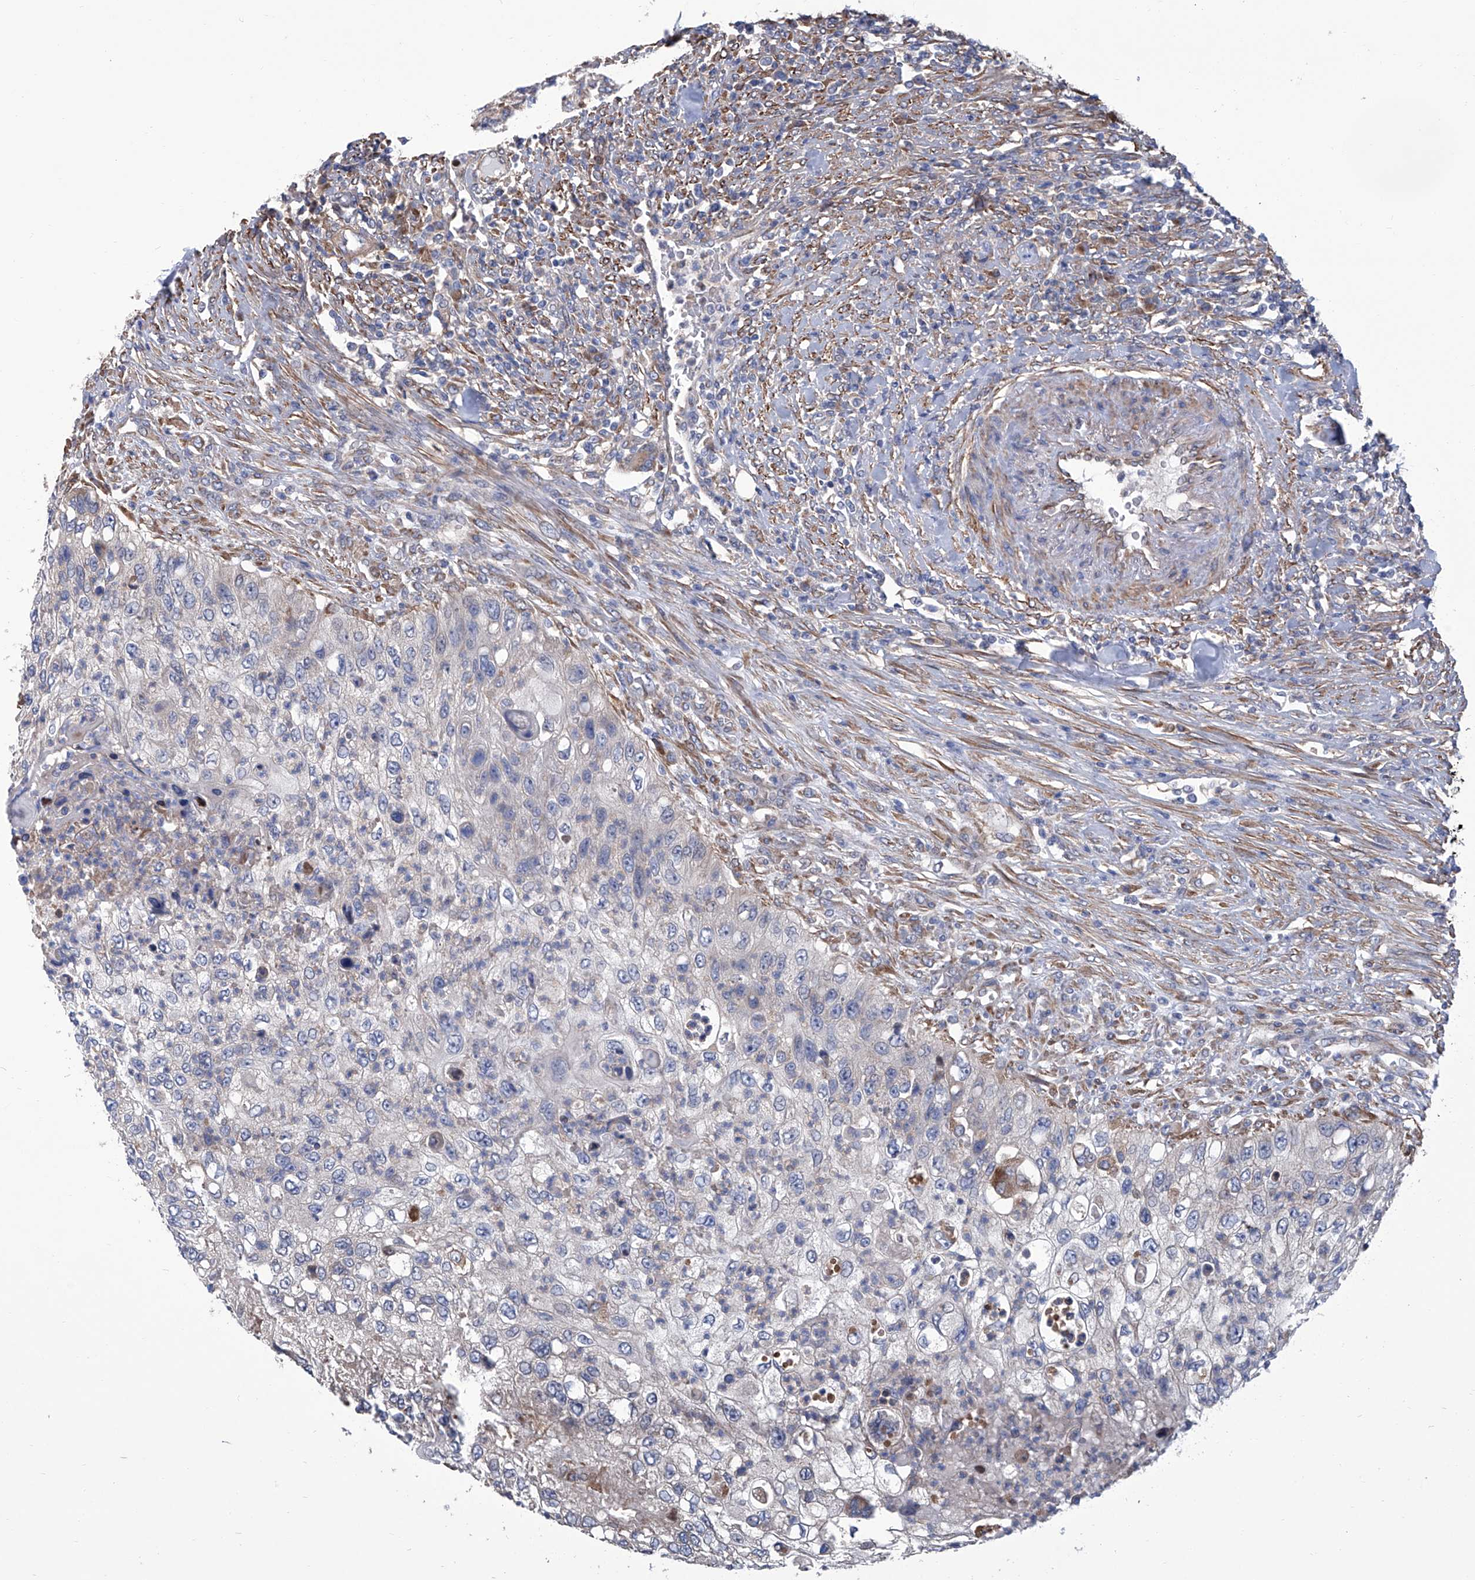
{"staining": {"intensity": "negative", "quantity": "none", "location": "none"}, "tissue": "urothelial cancer", "cell_type": "Tumor cells", "image_type": "cancer", "snomed": [{"axis": "morphology", "description": "Urothelial carcinoma, High grade"}, {"axis": "topography", "description": "Urinary bladder"}], "caption": "IHC histopathology image of high-grade urothelial carcinoma stained for a protein (brown), which reveals no staining in tumor cells.", "gene": "SMS", "patient": {"sex": "female", "age": 60}}